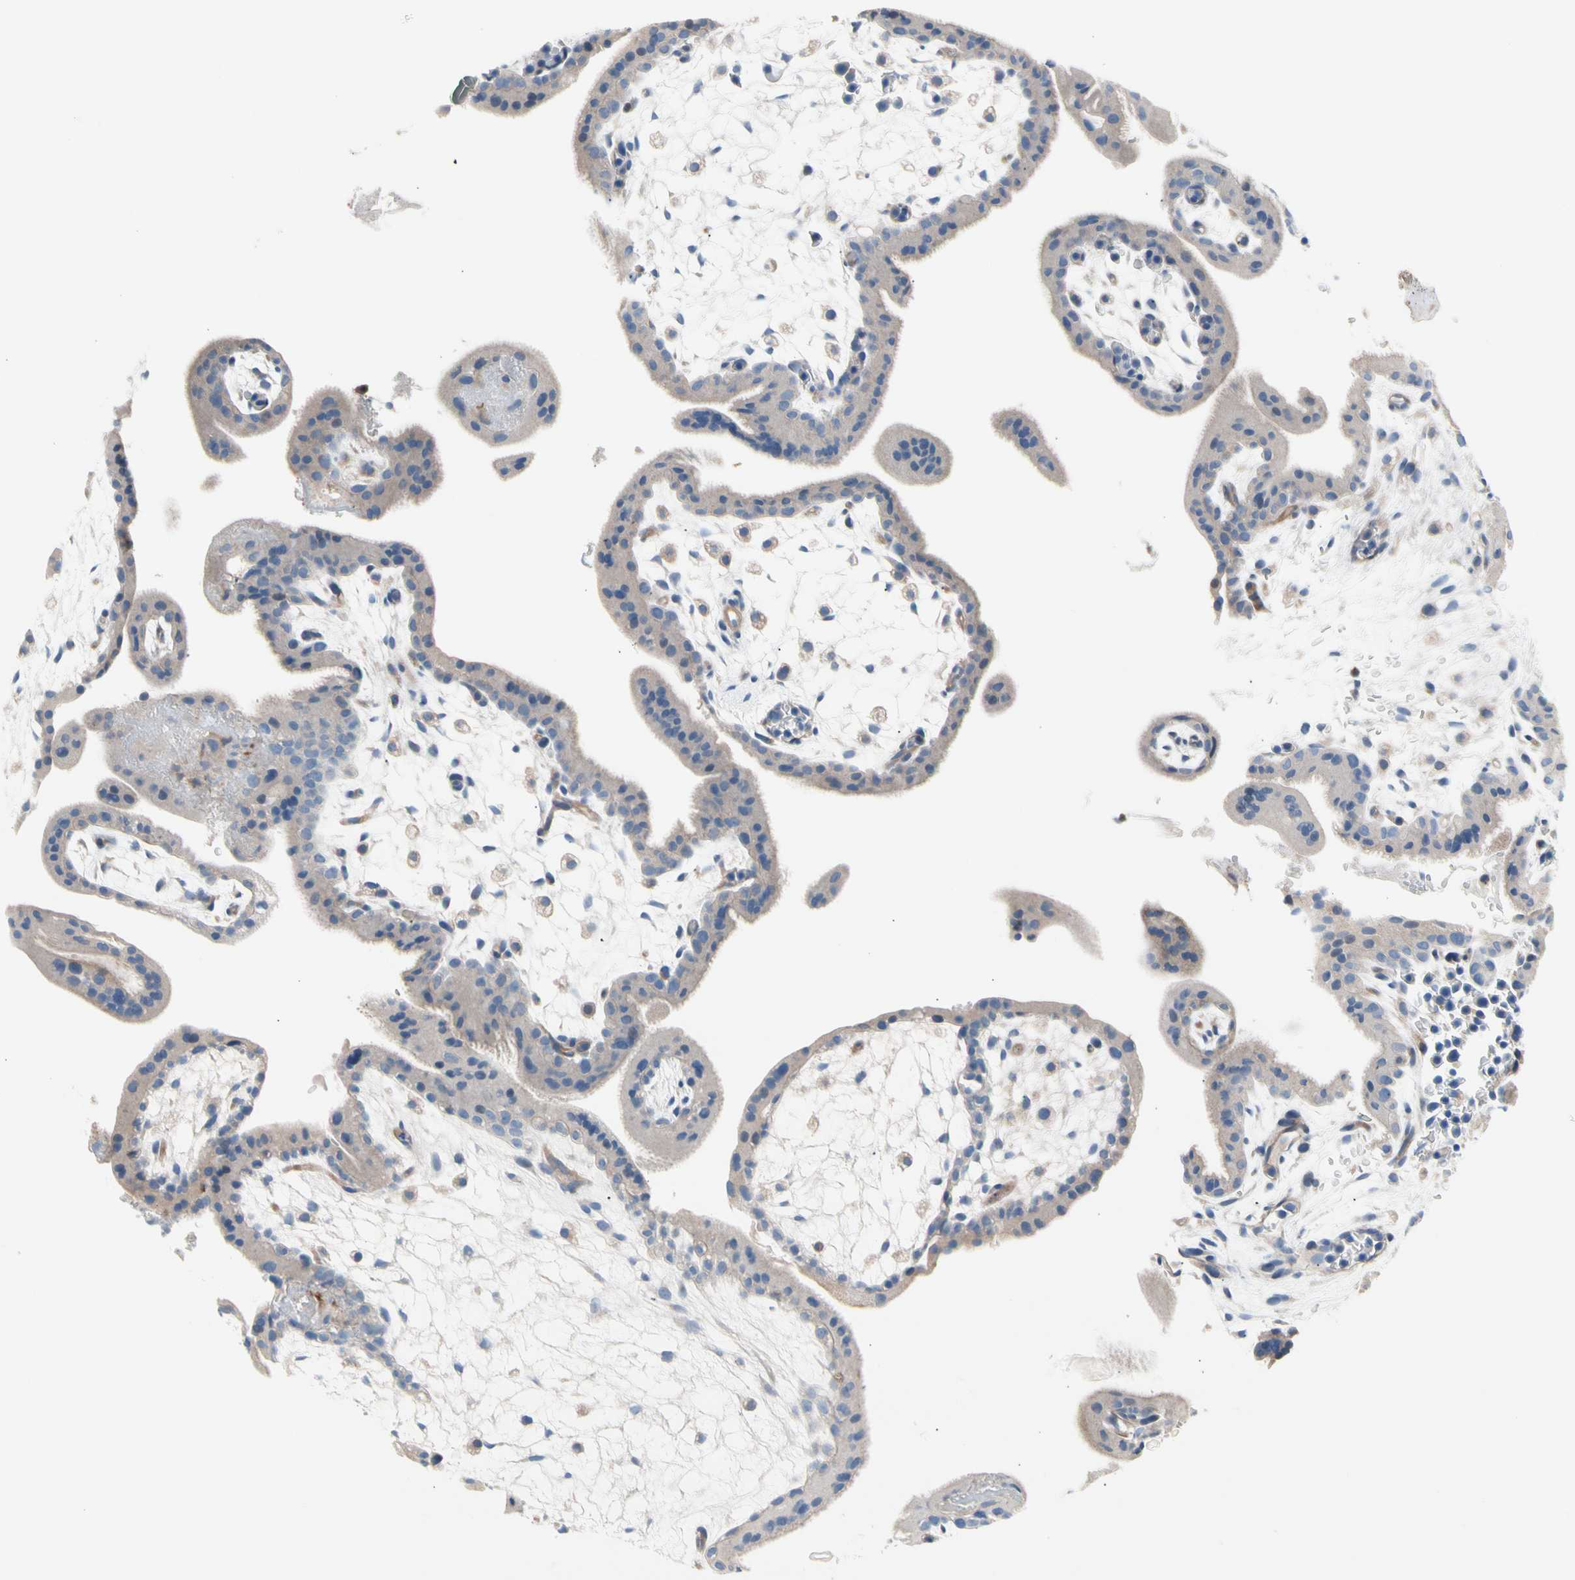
{"staining": {"intensity": "negative", "quantity": "none", "location": "none"}, "tissue": "placenta", "cell_type": "Trophoblastic cells", "image_type": "normal", "snomed": [{"axis": "morphology", "description": "Normal tissue, NOS"}, {"axis": "topography", "description": "Placenta"}], "caption": "Immunohistochemical staining of unremarkable placenta exhibits no significant staining in trophoblastic cells.", "gene": "MAP3K3", "patient": {"sex": "female", "age": 35}}